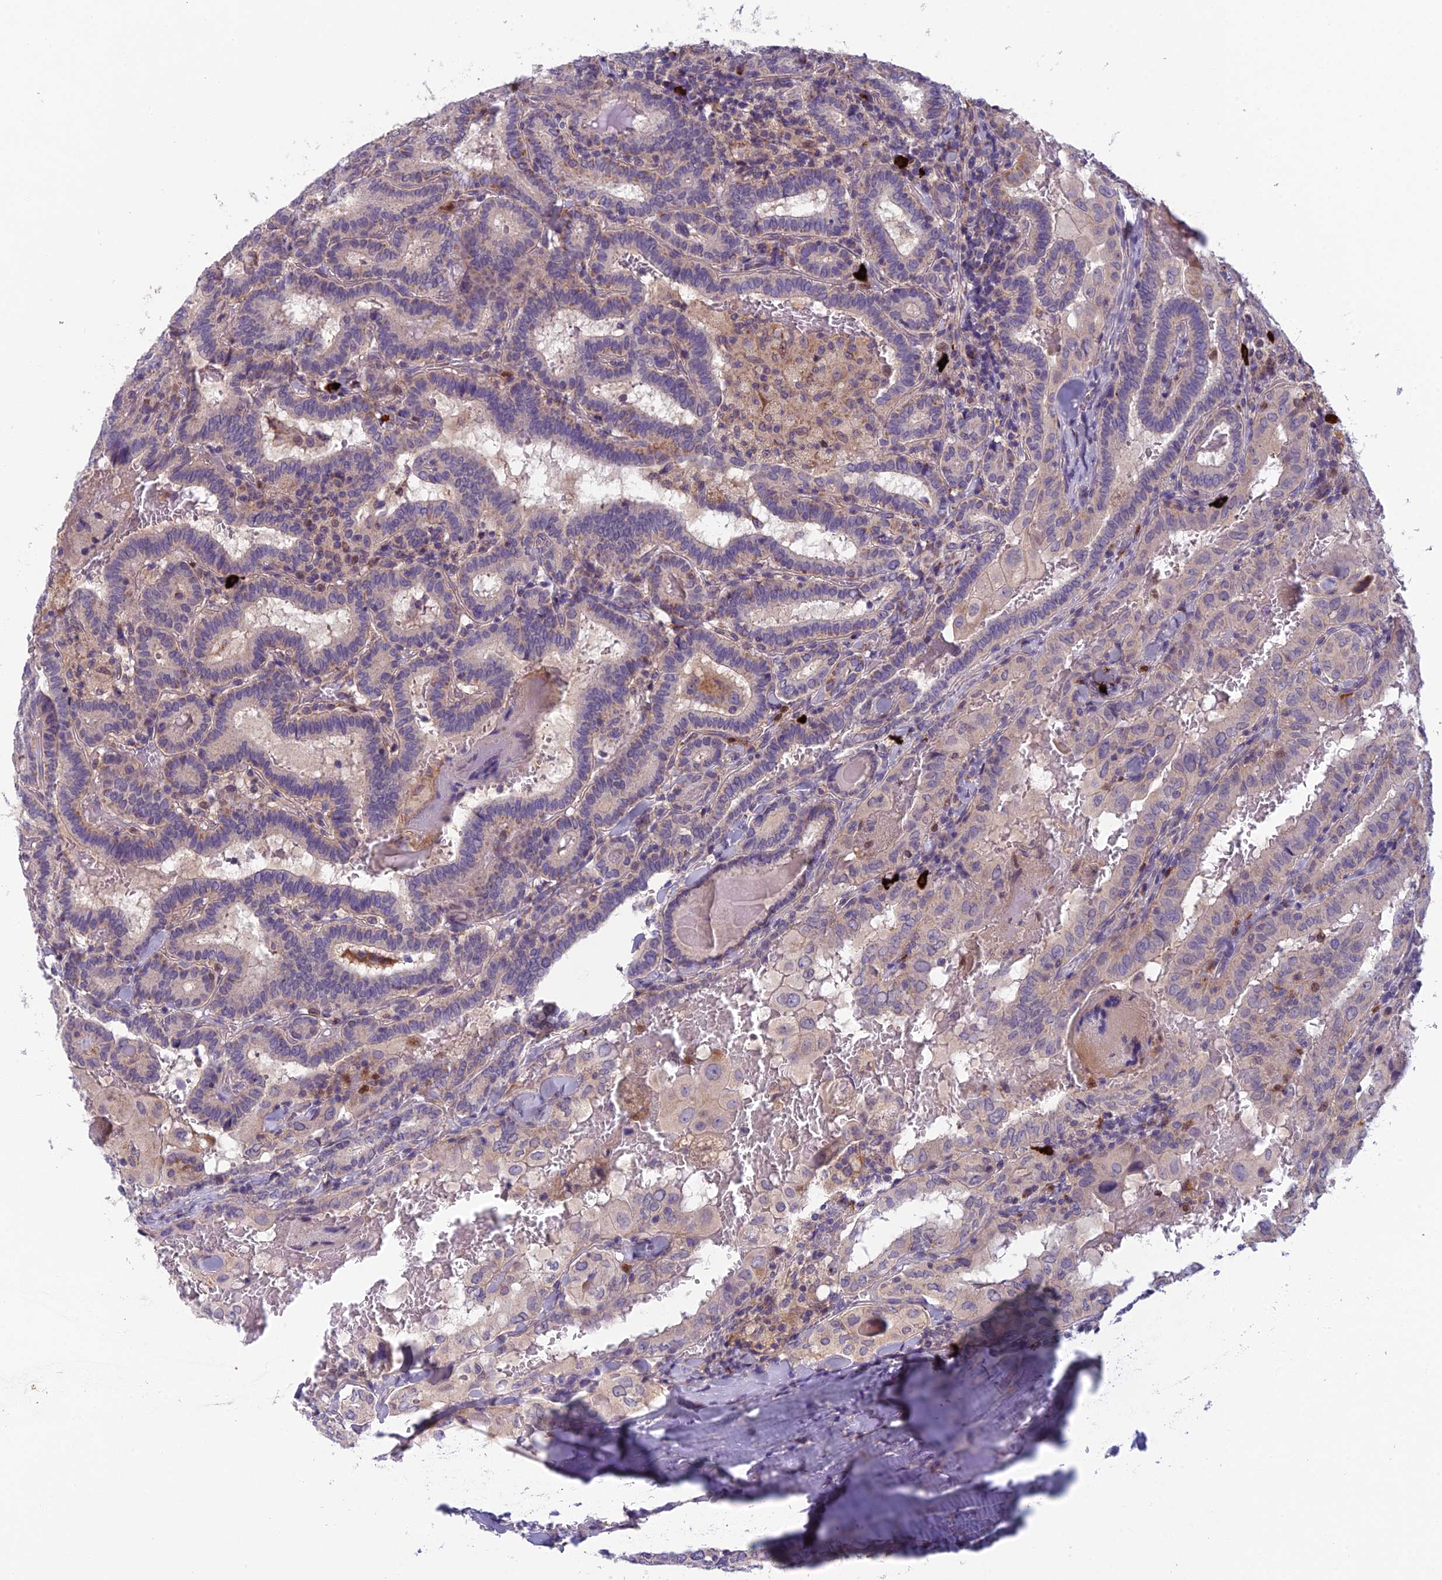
{"staining": {"intensity": "negative", "quantity": "none", "location": "none"}, "tissue": "thyroid cancer", "cell_type": "Tumor cells", "image_type": "cancer", "snomed": [{"axis": "morphology", "description": "Papillary adenocarcinoma, NOS"}, {"axis": "topography", "description": "Thyroid gland"}], "caption": "Thyroid cancer (papillary adenocarcinoma) stained for a protein using IHC reveals no staining tumor cells.", "gene": "ENSG00000188897", "patient": {"sex": "female", "age": 72}}